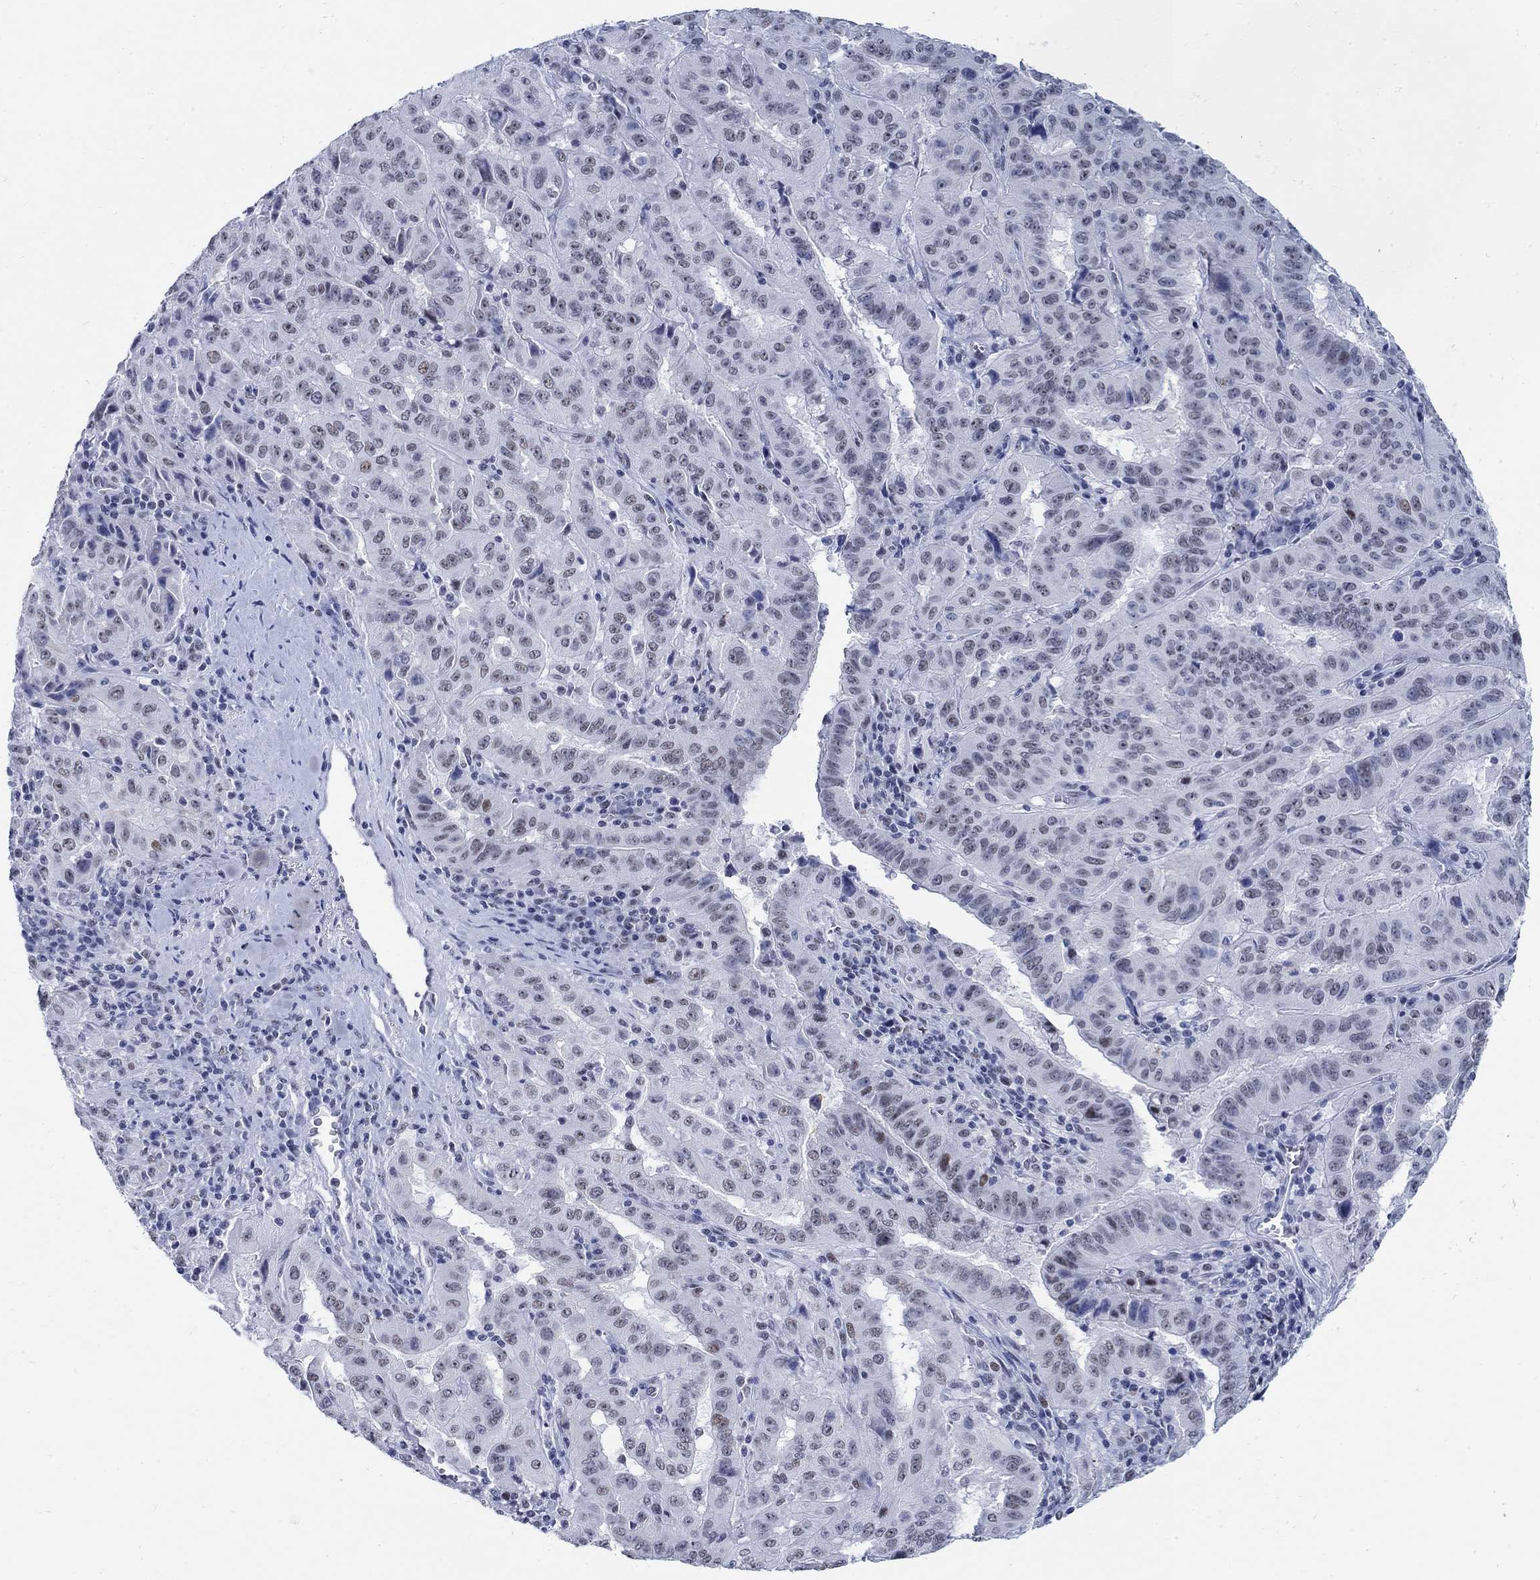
{"staining": {"intensity": "weak", "quantity": "<25%", "location": "nuclear"}, "tissue": "pancreatic cancer", "cell_type": "Tumor cells", "image_type": "cancer", "snomed": [{"axis": "morphology", "description": "Adenocarcinoma, NOS"}, {"axis": "topography", "description": "Pancreas"}], "caption": "An IHC image of pancreatic adenocarcinoma is shown. There is no staining in tumor cells of pancreatic adenocarcinoma.", "gene": "DLK1", "patient": {"sex": "male", "age": 63}}